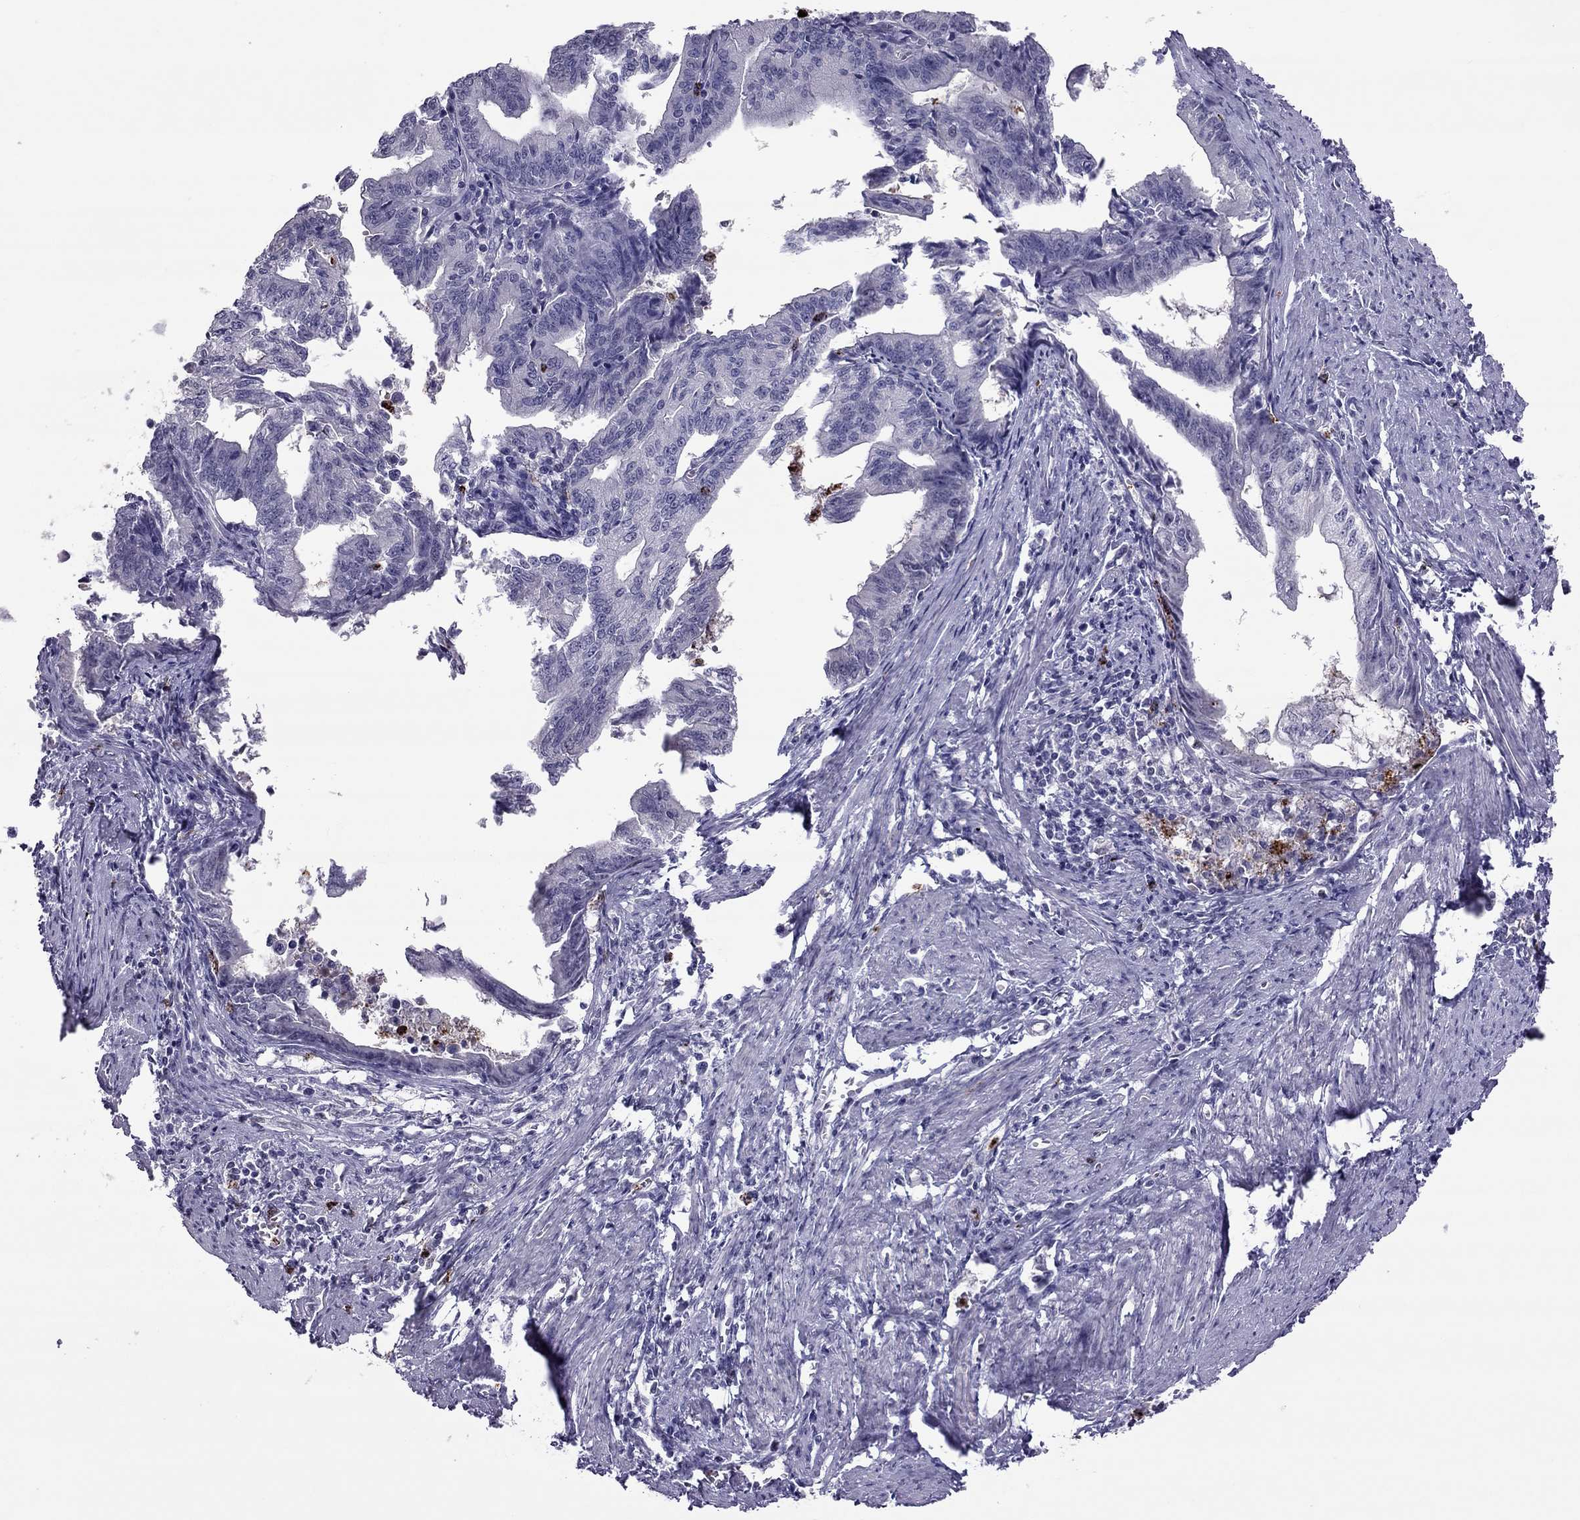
{"staining": {"intensity": "negative", "quantity": "none", "location": "none"}, "tissue": "endometrial cancer", "cell_type": "Tumor cells", "image_type": "cancer", "snomed": [{"axis": "morphology", "description": "Adenocarcinoma, NOS"}, {"axis": "topography", "description": "Endometrium"}], "caption": "Immunohistochemistry (IHC) micrograph of neoplastic tissue: human endometrial cancer stained with DAB reveals no significant protein positivity in tumor cells. The staining is performed using DAB brown chromogen with nuclei counter-stained in using hematoxylin.", "gene": "CCL27", "patient": {"sex": "female", "age": 65}}